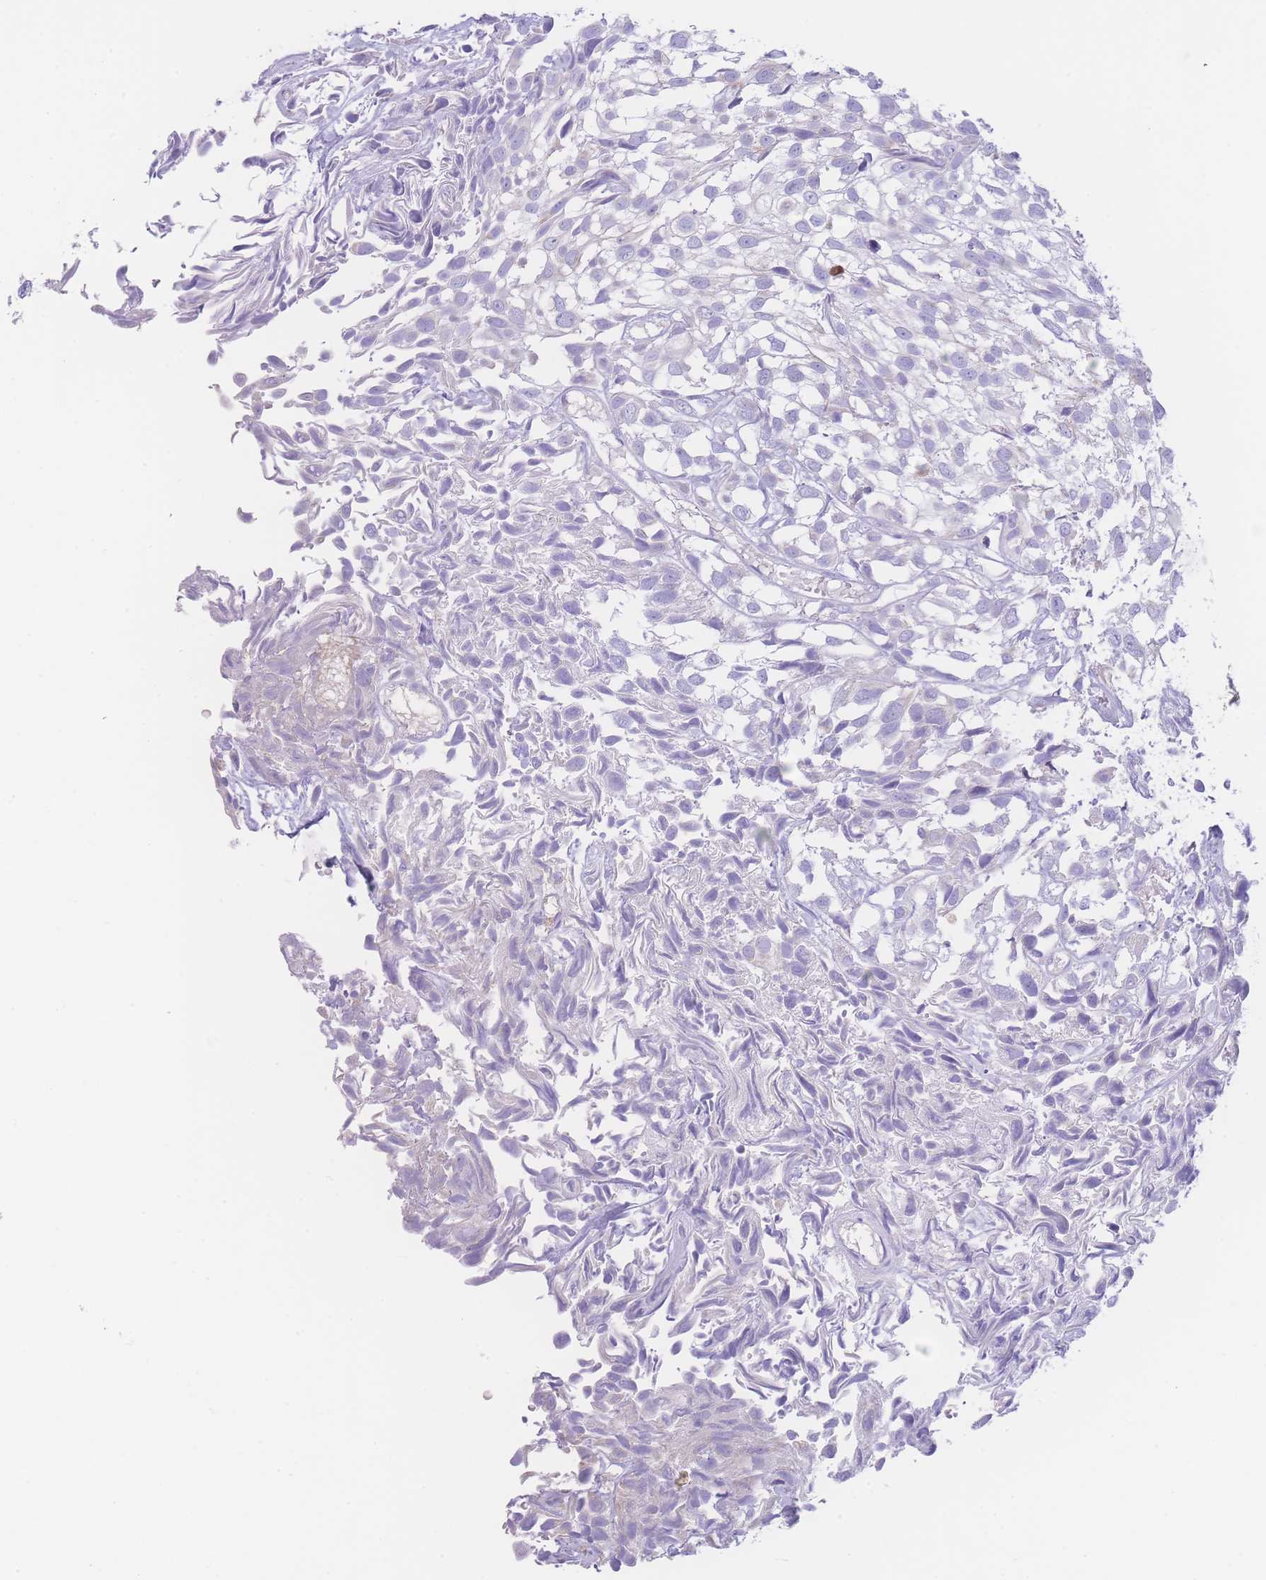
{"staining": {"intensity": "weak", "quantity": "<25%", "location": "cytoplasmic/membranous"}, "tissue": "urothelial cancer", "cell_type": "Tumor cells", "image_type": "cancer", "snomed": [{"axis": "morphology", "description": "Urothelial carcinoma, High grade"}, {"axis": "topography", "description": "Urinary bladder"}], "caption": "This micrograph is of high-grade urothelial carcinoma stained with immunohistochemistry to label a protein in brown with the nuclei are counter-stained blue. There is no staining in tumor cells. (Immunohistochemistry (ihc), brightfield microscopy, high magnification).", "gene": "NBEAL1", "patient": {"sex": "male", "age": 56}}